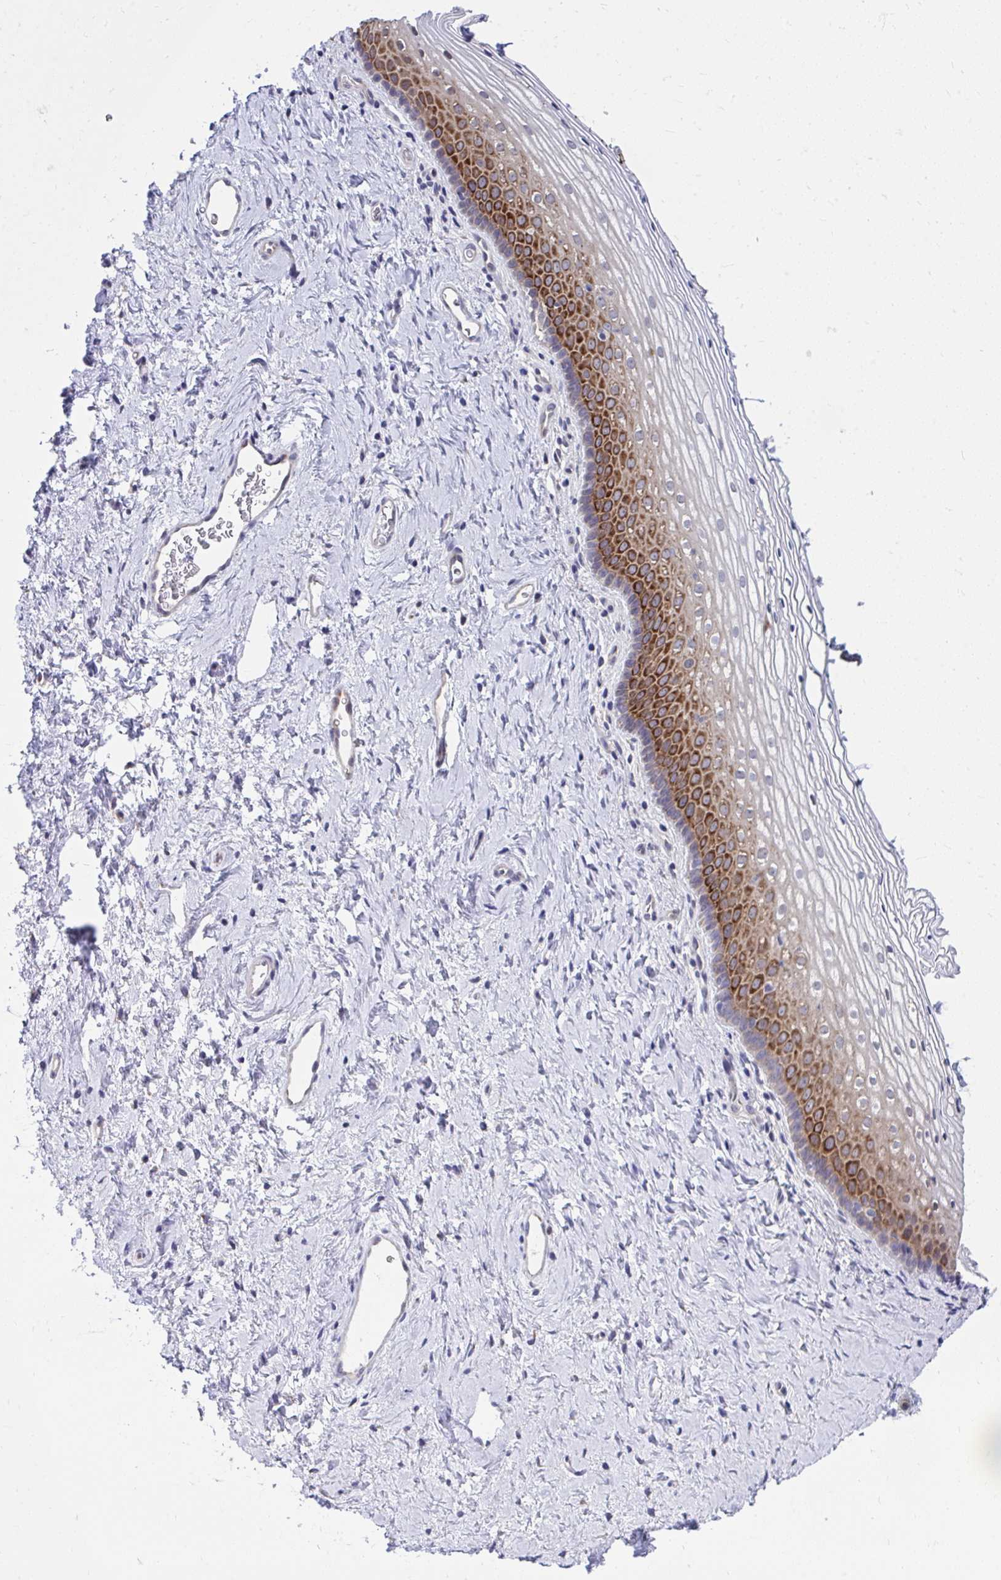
{"staining": {"intensity": "strong", "quantity": "25%-75%", "location": "cytoplasmic/membranous"}, "tissue": "vagina", "cell_type": "Squamous epithelial cells", "image_type": "normal", "snomed": [{"axis": "morphology", "description": "Normal tissue, NOS"}, {"axis": "morphology", "description": "Squamous cell carcinoma, NOS"}, {"axis": "topography", "description": "Vagina"}, {"axis": "topography", "description": "Cervix"}], "caption": "About 25%-75% of squamous epithelial cells in benign human vagina demonstrate strong cytoplasmic/membranous protein positivity as visualized by brown immunohistochemical staining.", "gene": "SELENON", "patient": {"sex": "female", "age": 45}}